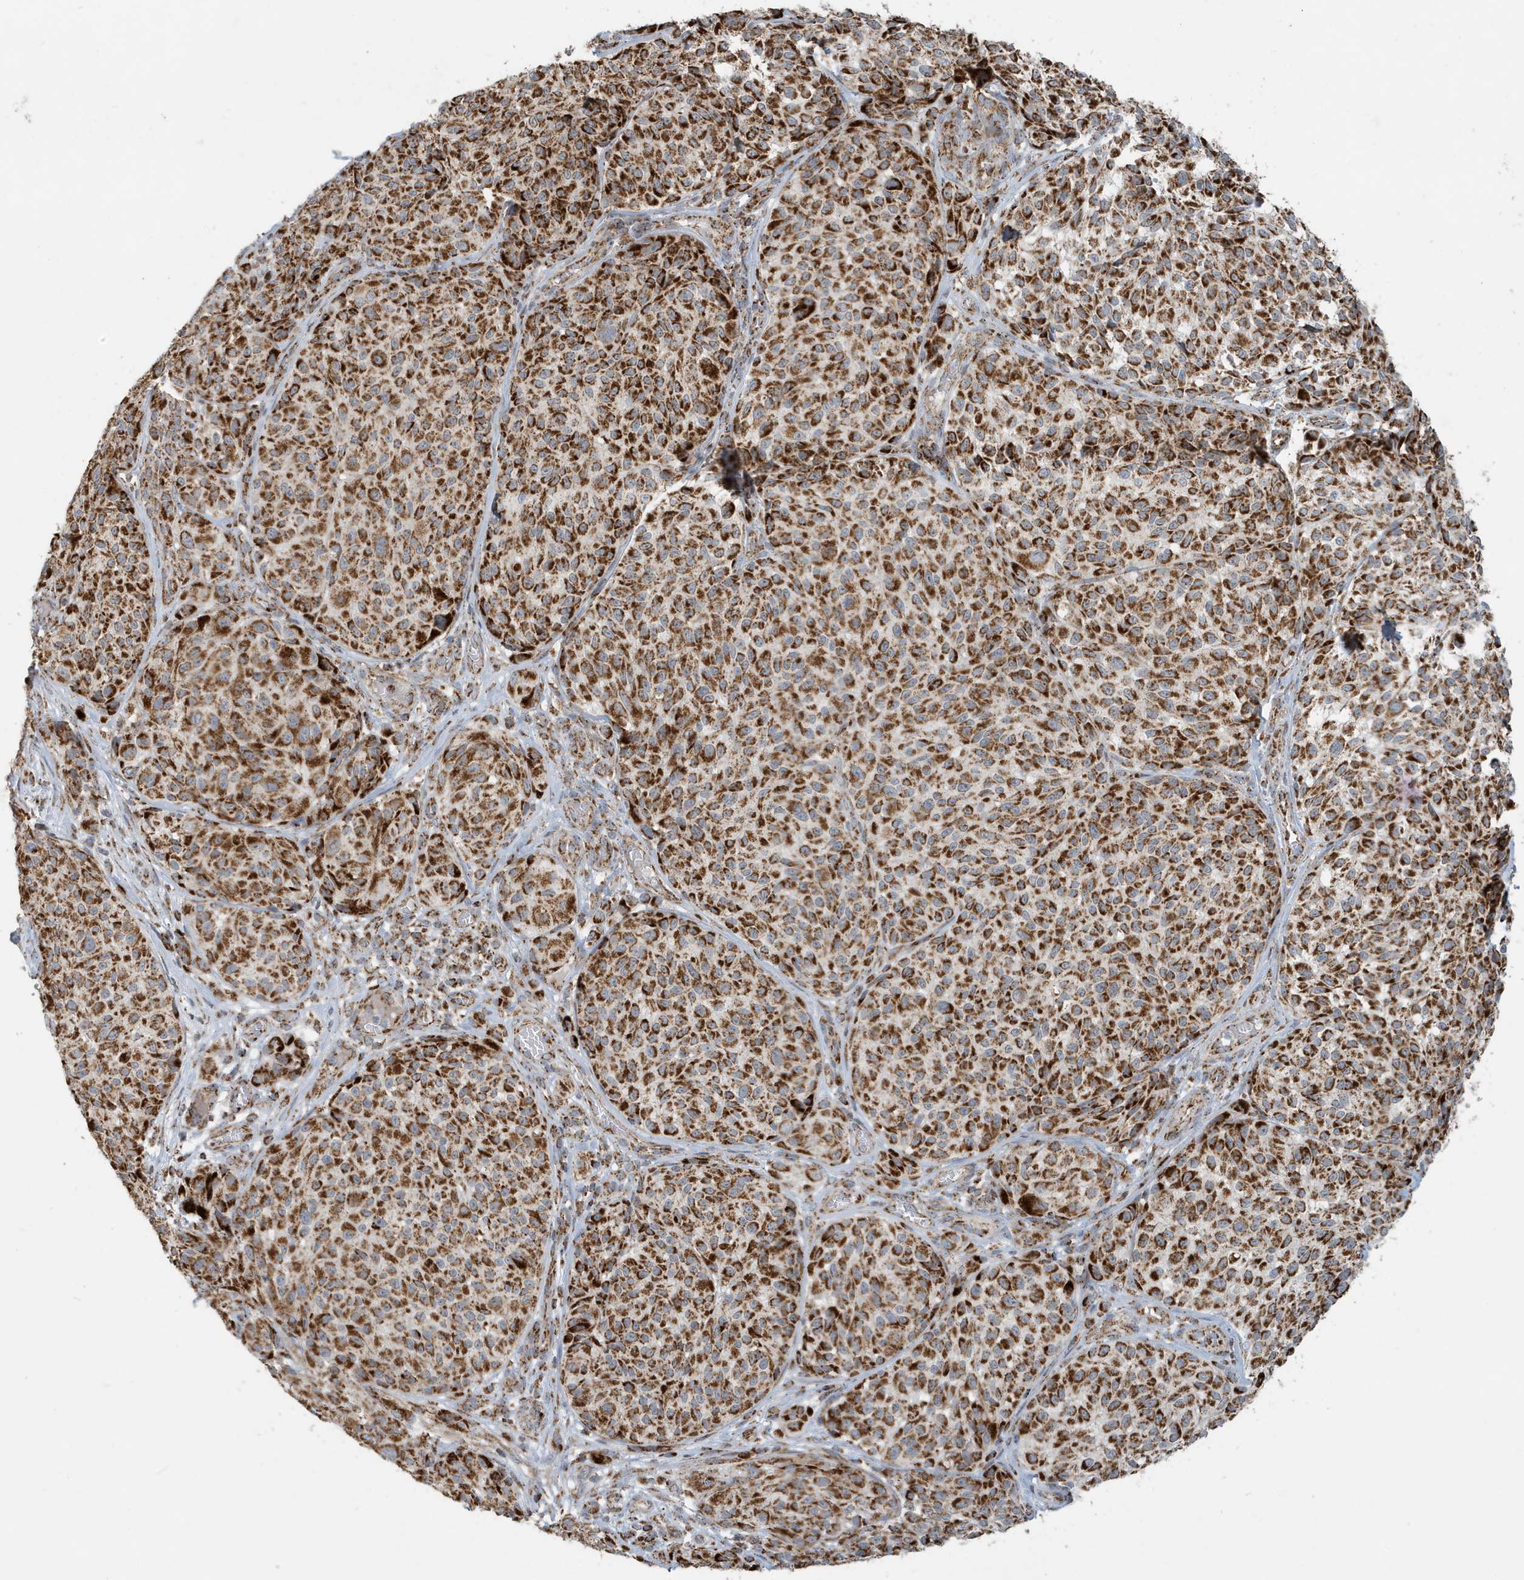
{"staining": {"intensity": "strong", "quantity": ">75%", "location": "cytoplasmic/membranous"}, "tissue": "melanoma", "cell_type": "Tumor cells", "image_type": "cancer", "snomed": [{"axis": "morphology", "description": "Malignant melanoma, NOS"}, {"axis": "topography", "description": "Skin"}], "caption": "Melanoma stained for a protein reveals strong cytoplasmic/membranous positivity in tumor cells.", "gene": "MAN1A1", "patient": {"sex": "male", "age": 83}}